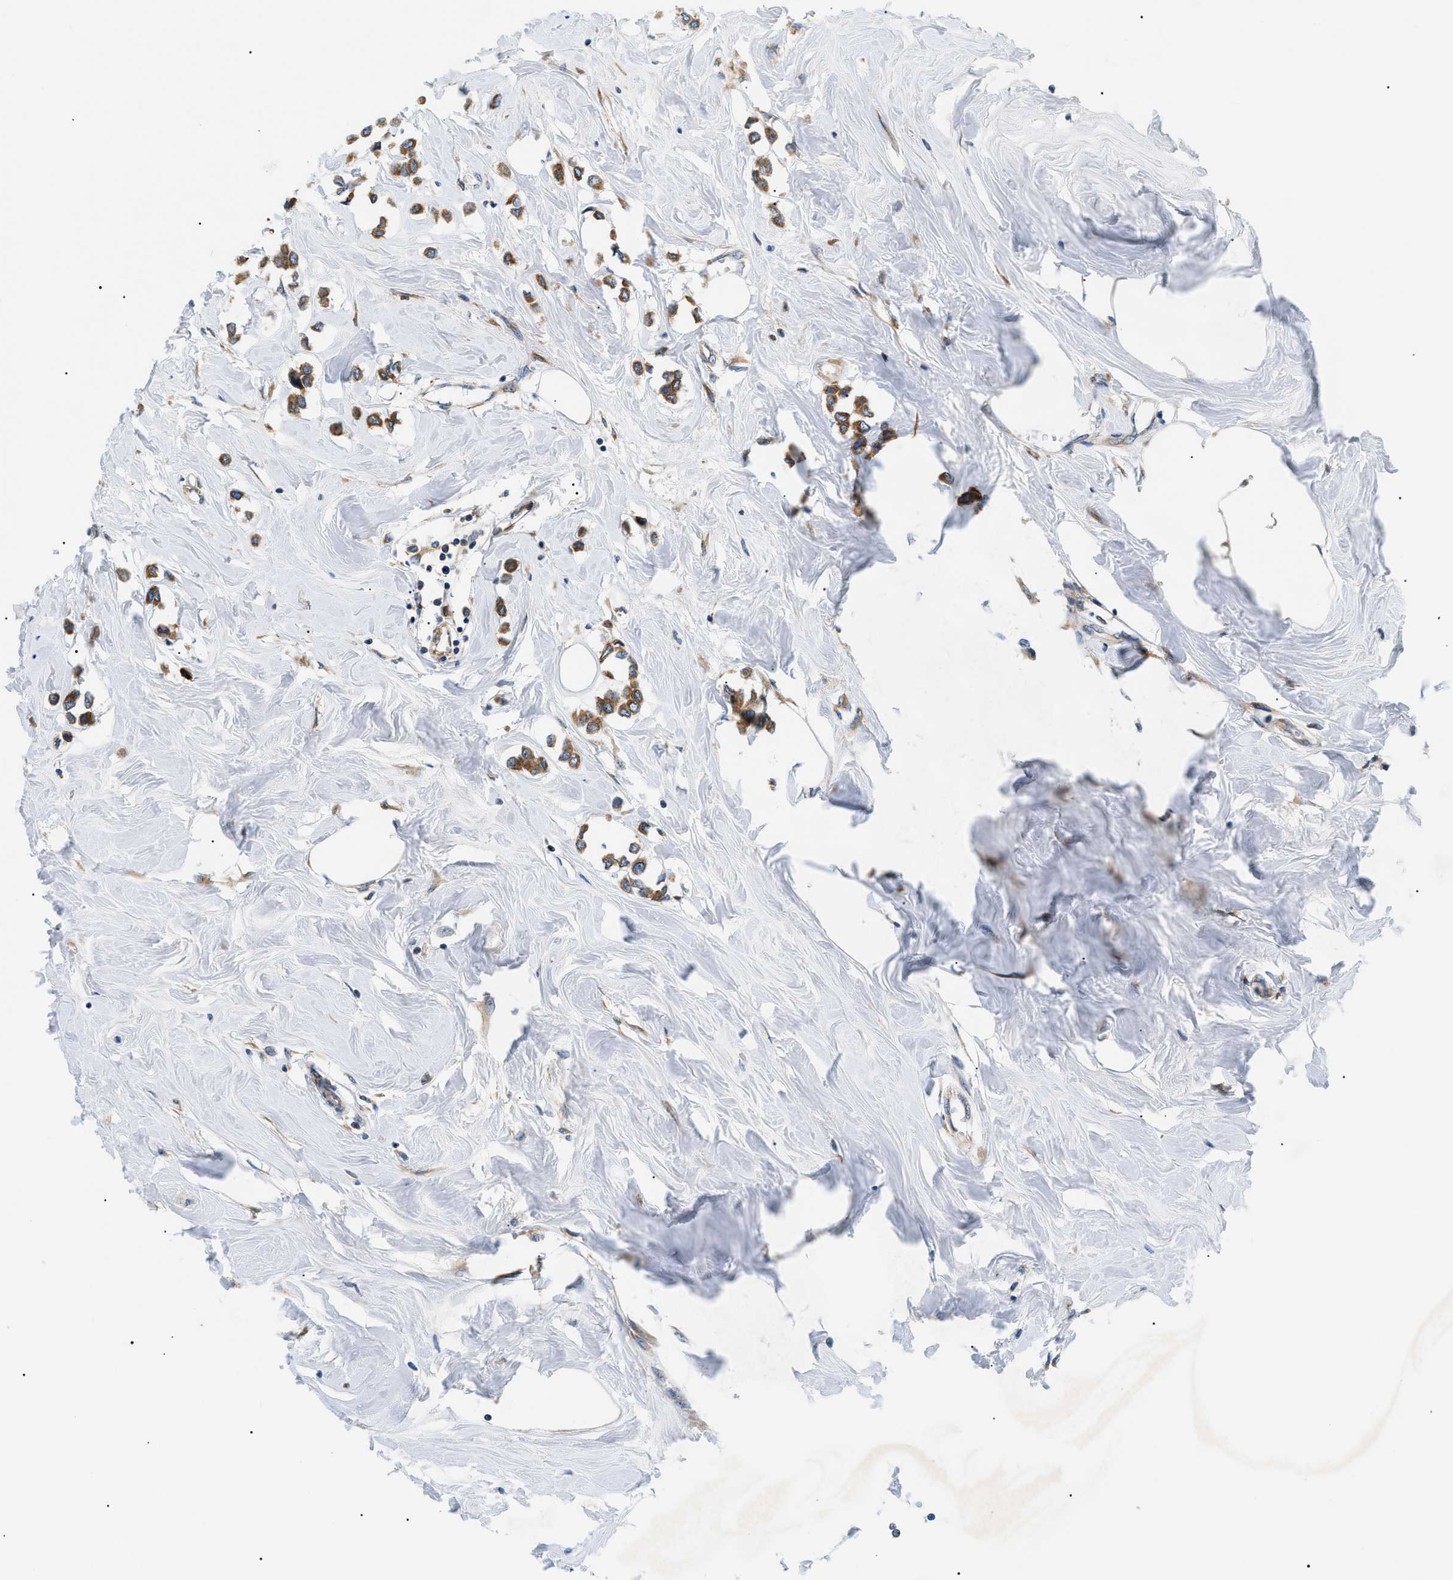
{"staining": {"intensity": "moderate", "quantity": ">75%", "location": "cytoplasmic/membranous"}, "tissue": "breast cancer", "cell_type": "Tumor cells", "image_type": "cancer", "snomed": [{"axis": "morphology", "description": "Lobular carcinoma"}, {"axis": "topography", "description": "Breast"}], "caption": "Immunohistochemical staining of lobular carcinoma (breast) displays medium levels of moderate cytoplasmic/membranous protein expression in approximately >75% of tumor cells.", "gene": "DERL1", "patient": {"sex": "female", "age": 51}}